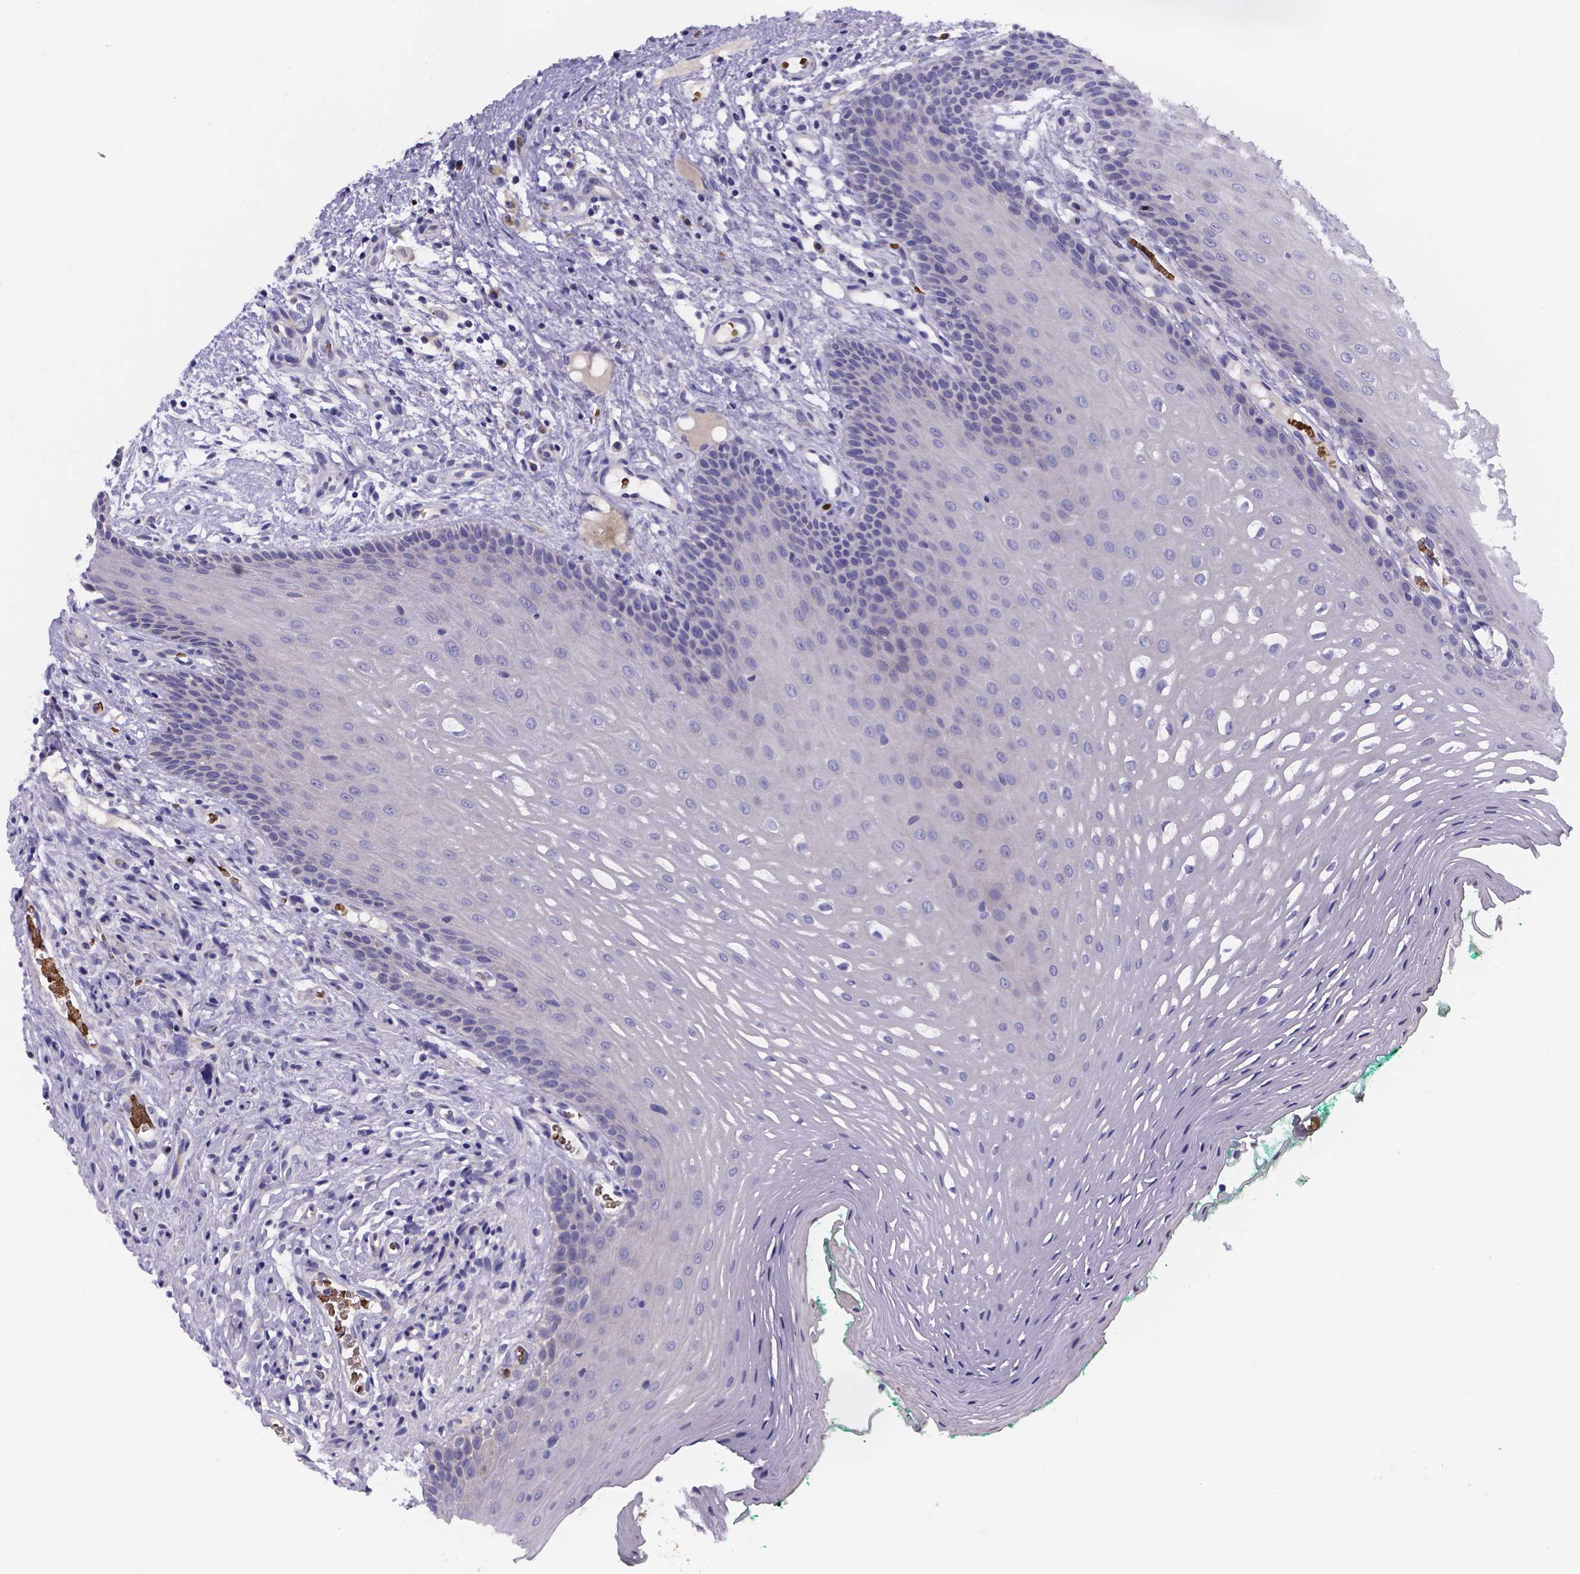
{"staining": {"intensity": "negative", "quantity": "none", "location": "none"}, "tissue": "oral mucosa", "cell_type": "Squamous epithelial cells", "image_type": "normal", "snomed": [{"axis": "morphology", "description": "Normal tissue, NOS"}, {"axis": "morphology", "description": "Squamous cell carcinoma, NOS"}, {"axis": "topography", "description": "Oral tissue"}, {"axis": "topography", "description": "Head-Neck"}], "caption": "Immunohistochemistry micrograph of unremarkable oral mucosa: human oral mucosa stained with DAB (3,3'-diaminobenzidine) shows no significant protein staining in squamous epithelial cells. The staining was performed using DAB to visualize the protein expression in brown, while the nuclei were stained in blue with hematoxylin (Magnification: 20x).", "gene": "GABRA3", "patient": {"sex": "male", "age": 78}}